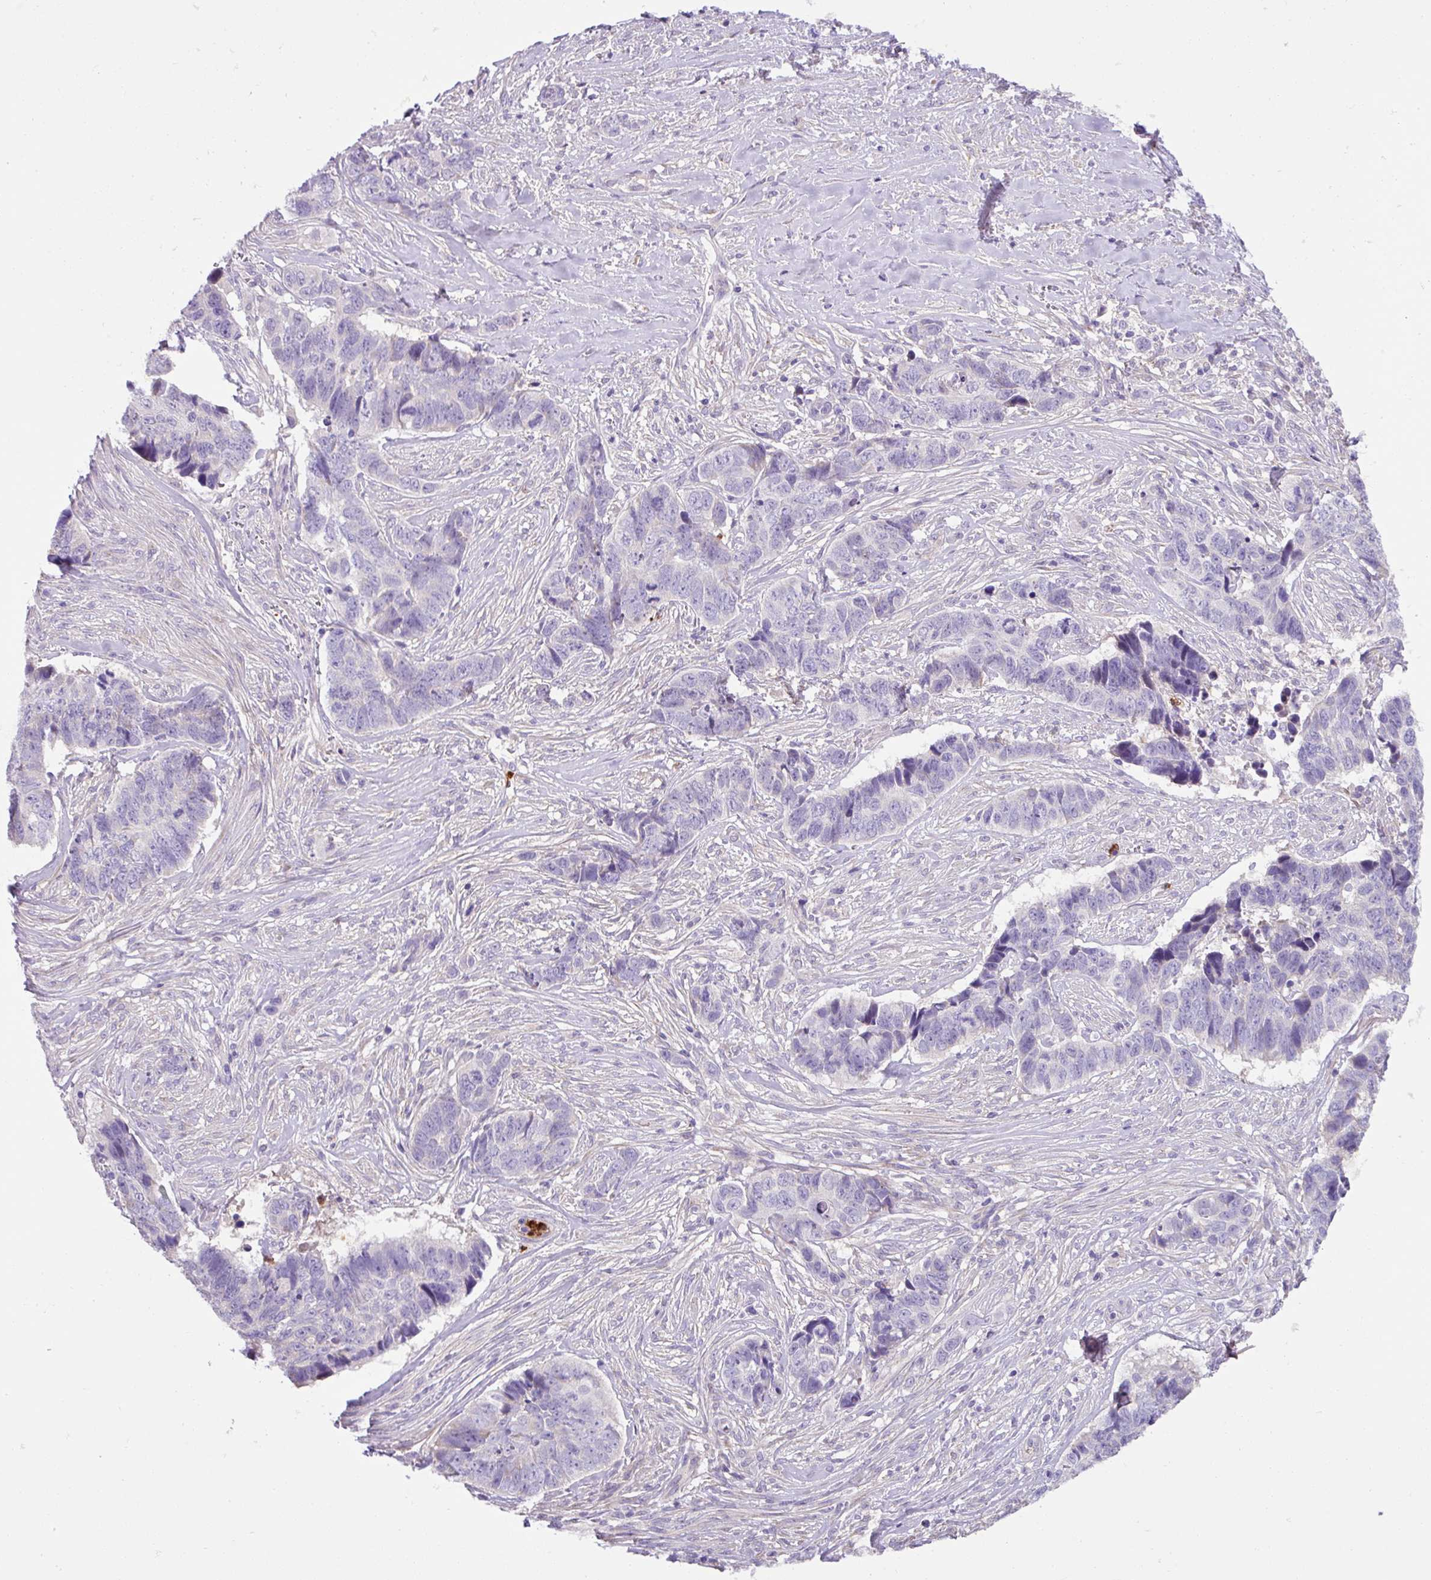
{"staining": {"intensity": "negative", "quantity": "none", "location": "none"}, "tissue": "skin cancer", "cell_type": "Tumor cells", "image_type": "cancer", "snomed": [{"axis": "morphology", "description": "Basal cell carcinoma"}, {"axis": "topography", "description": "Skin"}], "caption": "Immunohistochemistry (IHC) micrograph of neoplastic tissue: basal cell carcinoma (skin) stained with DAB reveals no significant protein expression in tumor cells.", "gene": "CRISP3", "patient": {"sex": "female", "age": 82}}